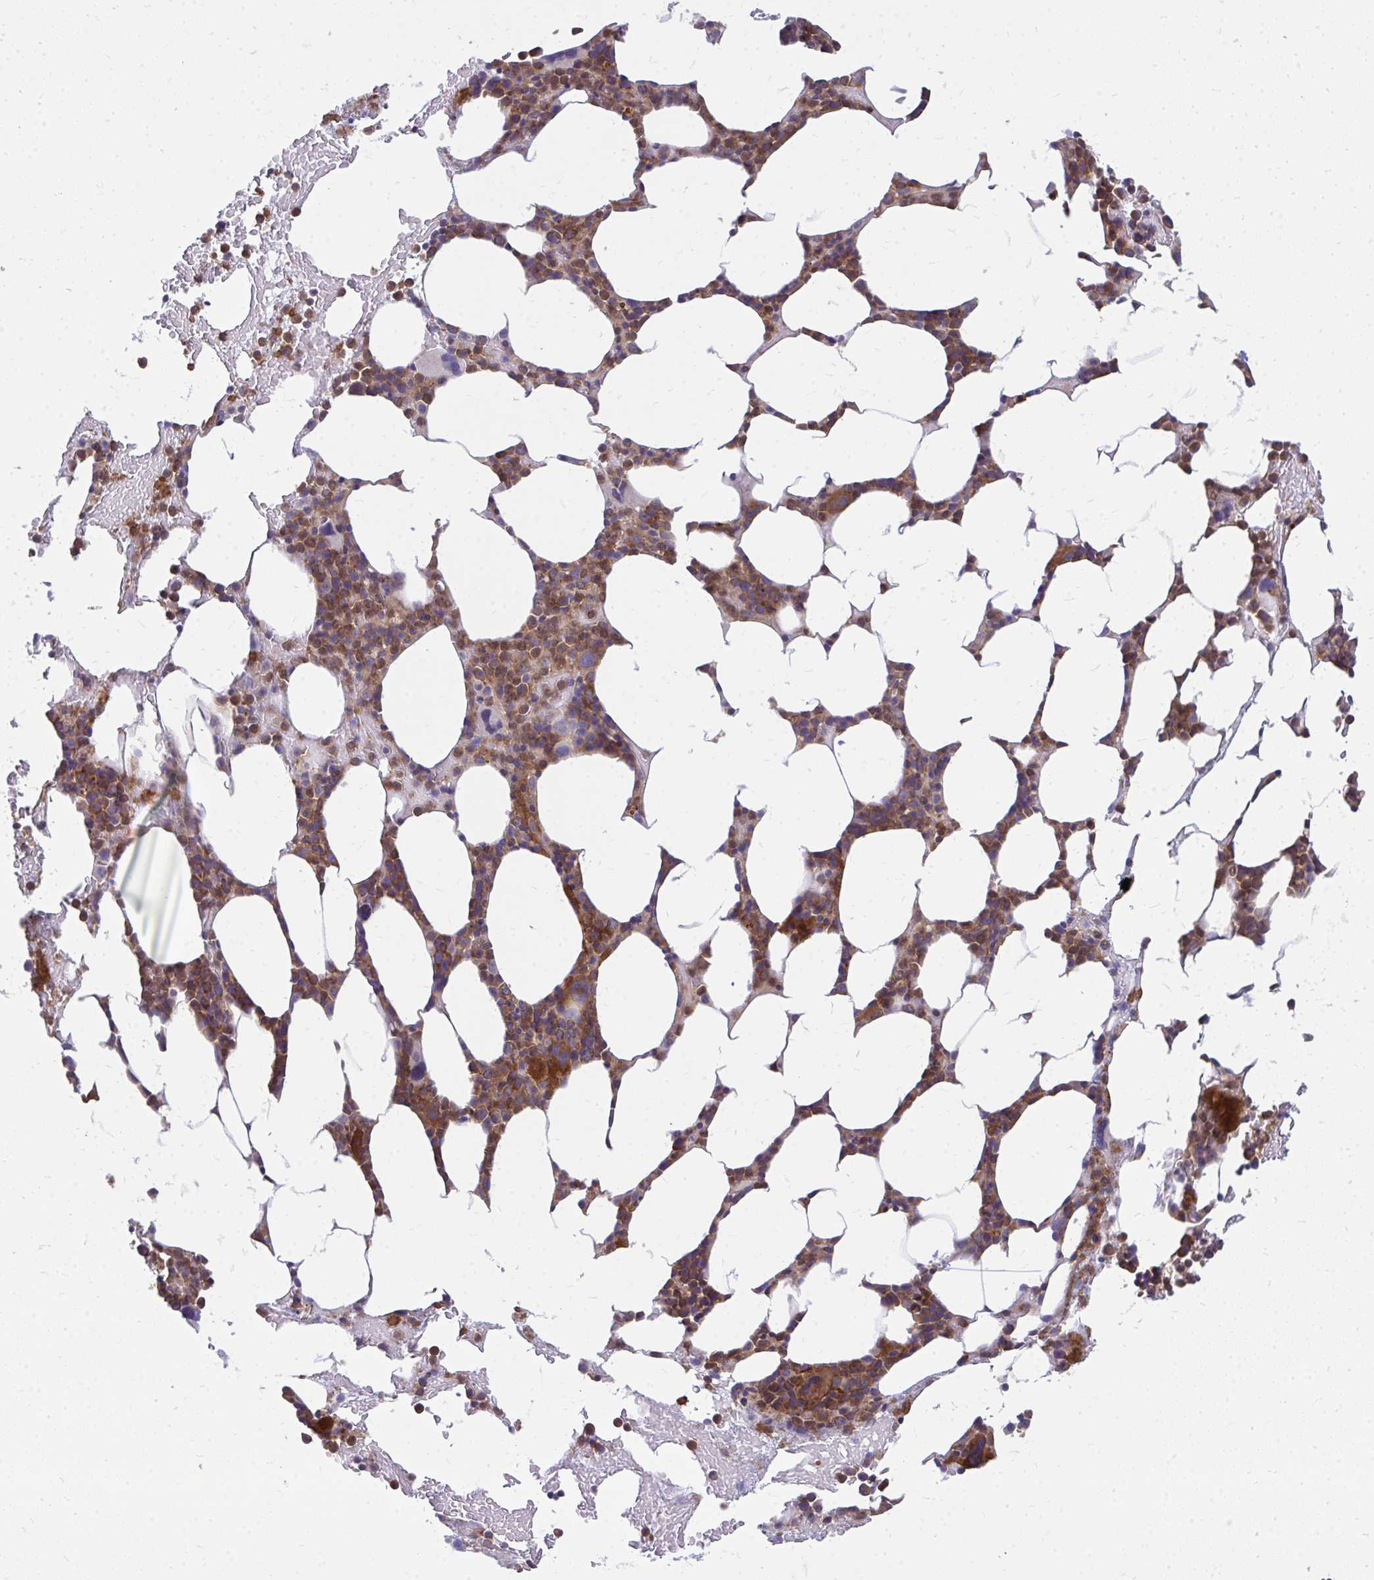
{"staining": {"intensity": "moderate", "quantity": "25%-75%", "location": "cytoplasmic/membranous"}, "tissue": "bone marrow", "cell_type": "Hematopoietic cells", "image_type": "normal", "snomed": [{"axis": "morphology", "description": "Normal tissue, NOS"}, {"axis": "topography", "description": "Bone marrow"}], "caption": "The immunohistochemical stain highlights moderate cytoplasmic/membranous staining in hematopoietic cells of normal bone marrow.", "gene": "ASAP1", "patient": {"sex": "female", "age": 62}}